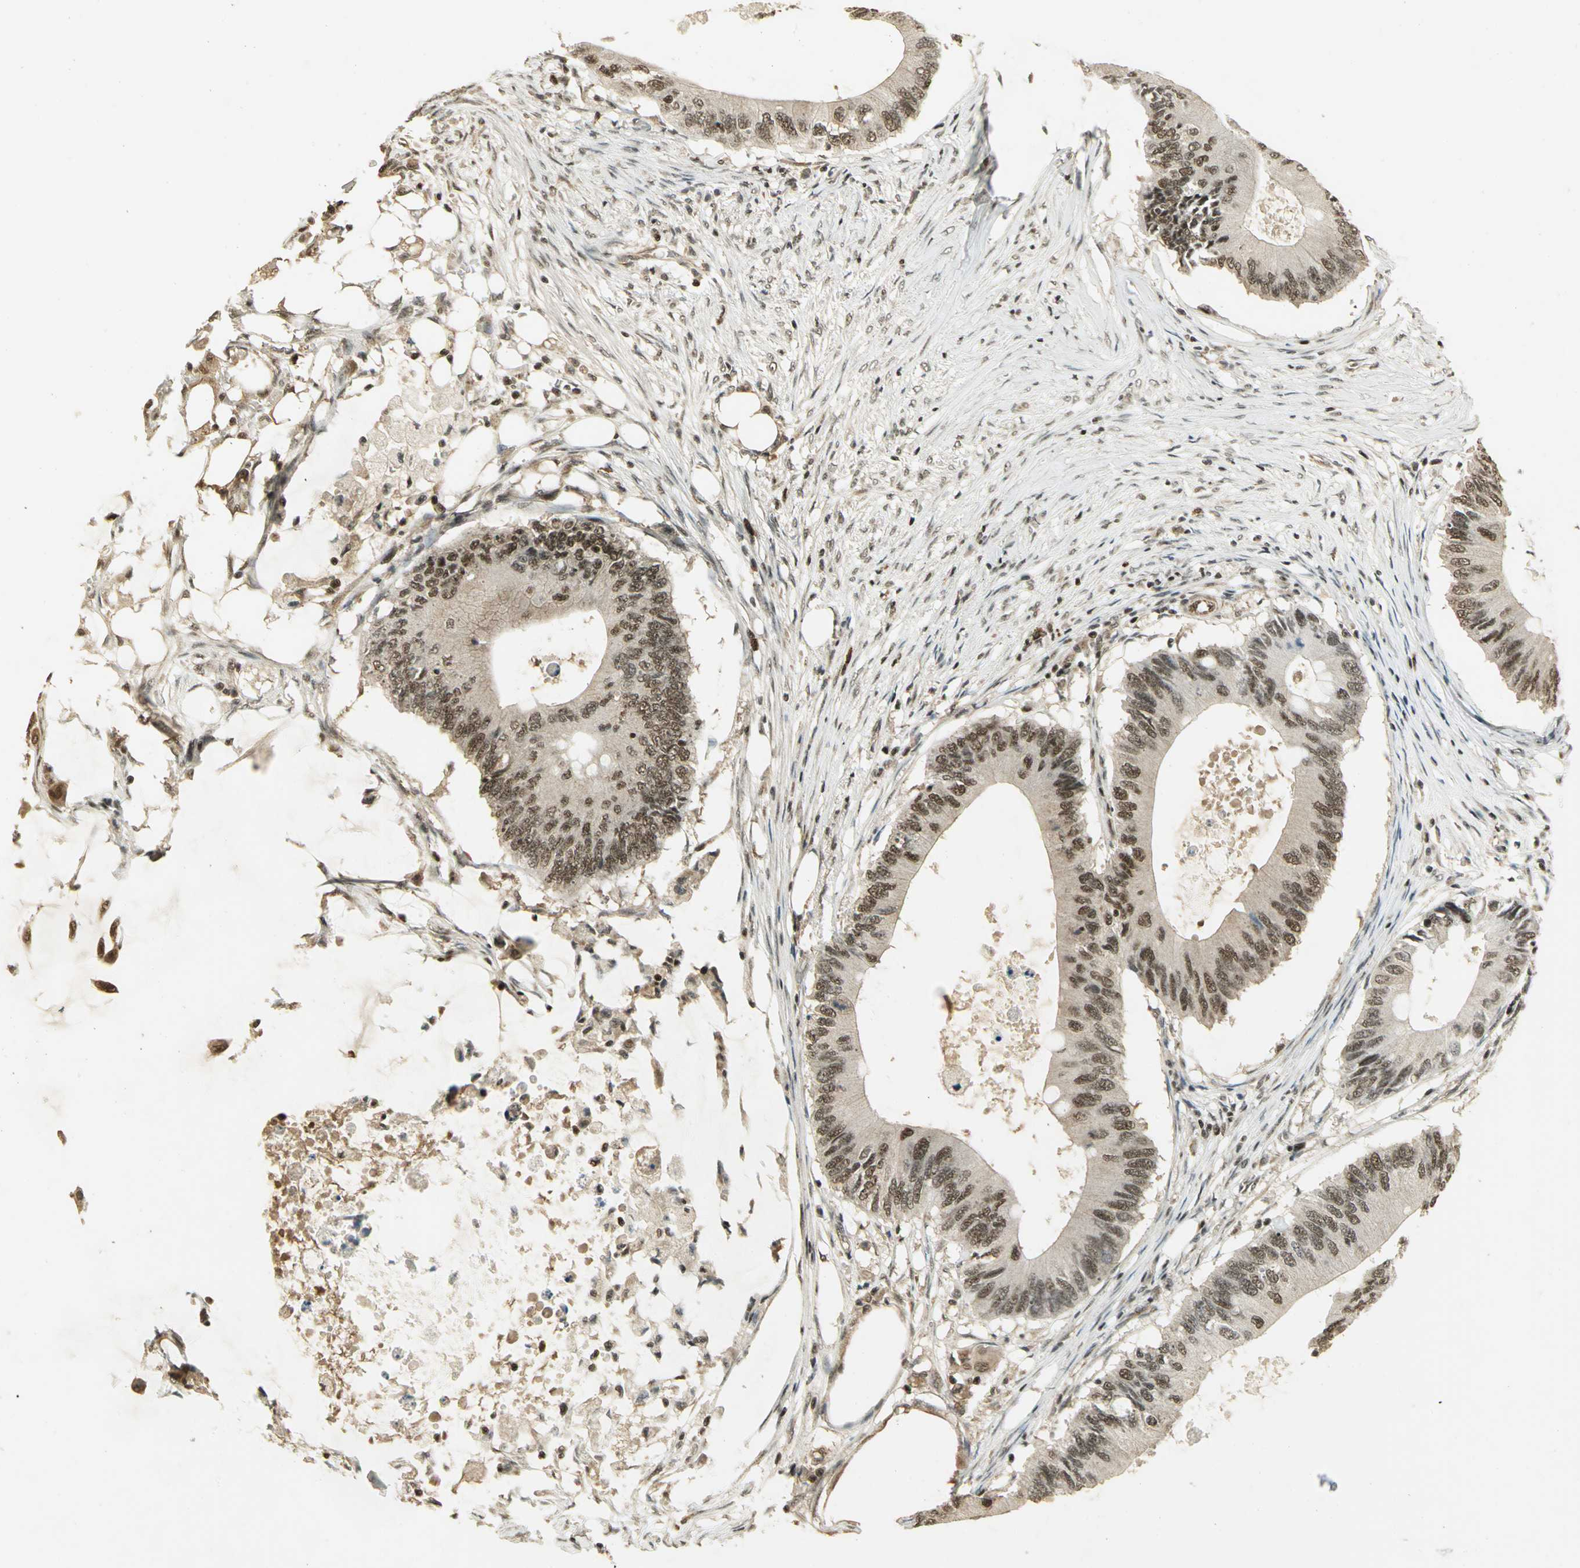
{"staining": {"intensity": "strong", "quantity": ">75%", "location": "nuclear"}, "tissue": "colorectal cancer", "cell_type": "Tumor cells", "image_type": "cancer", "snomed": [{"axis": "morphology", "description": "Adenocarcinoma, NOS"}, {"axis": "topography", "description": "Colon"}], "caption": "This photomicrograph displays immunohistochemistry (IHC) staining of colorectal adenocarcinoma, with high strong nuclear expression in approximately >75% of tumor cells.", "gene": "ELF1", "patient": {"sex": "male", "age": 71}}